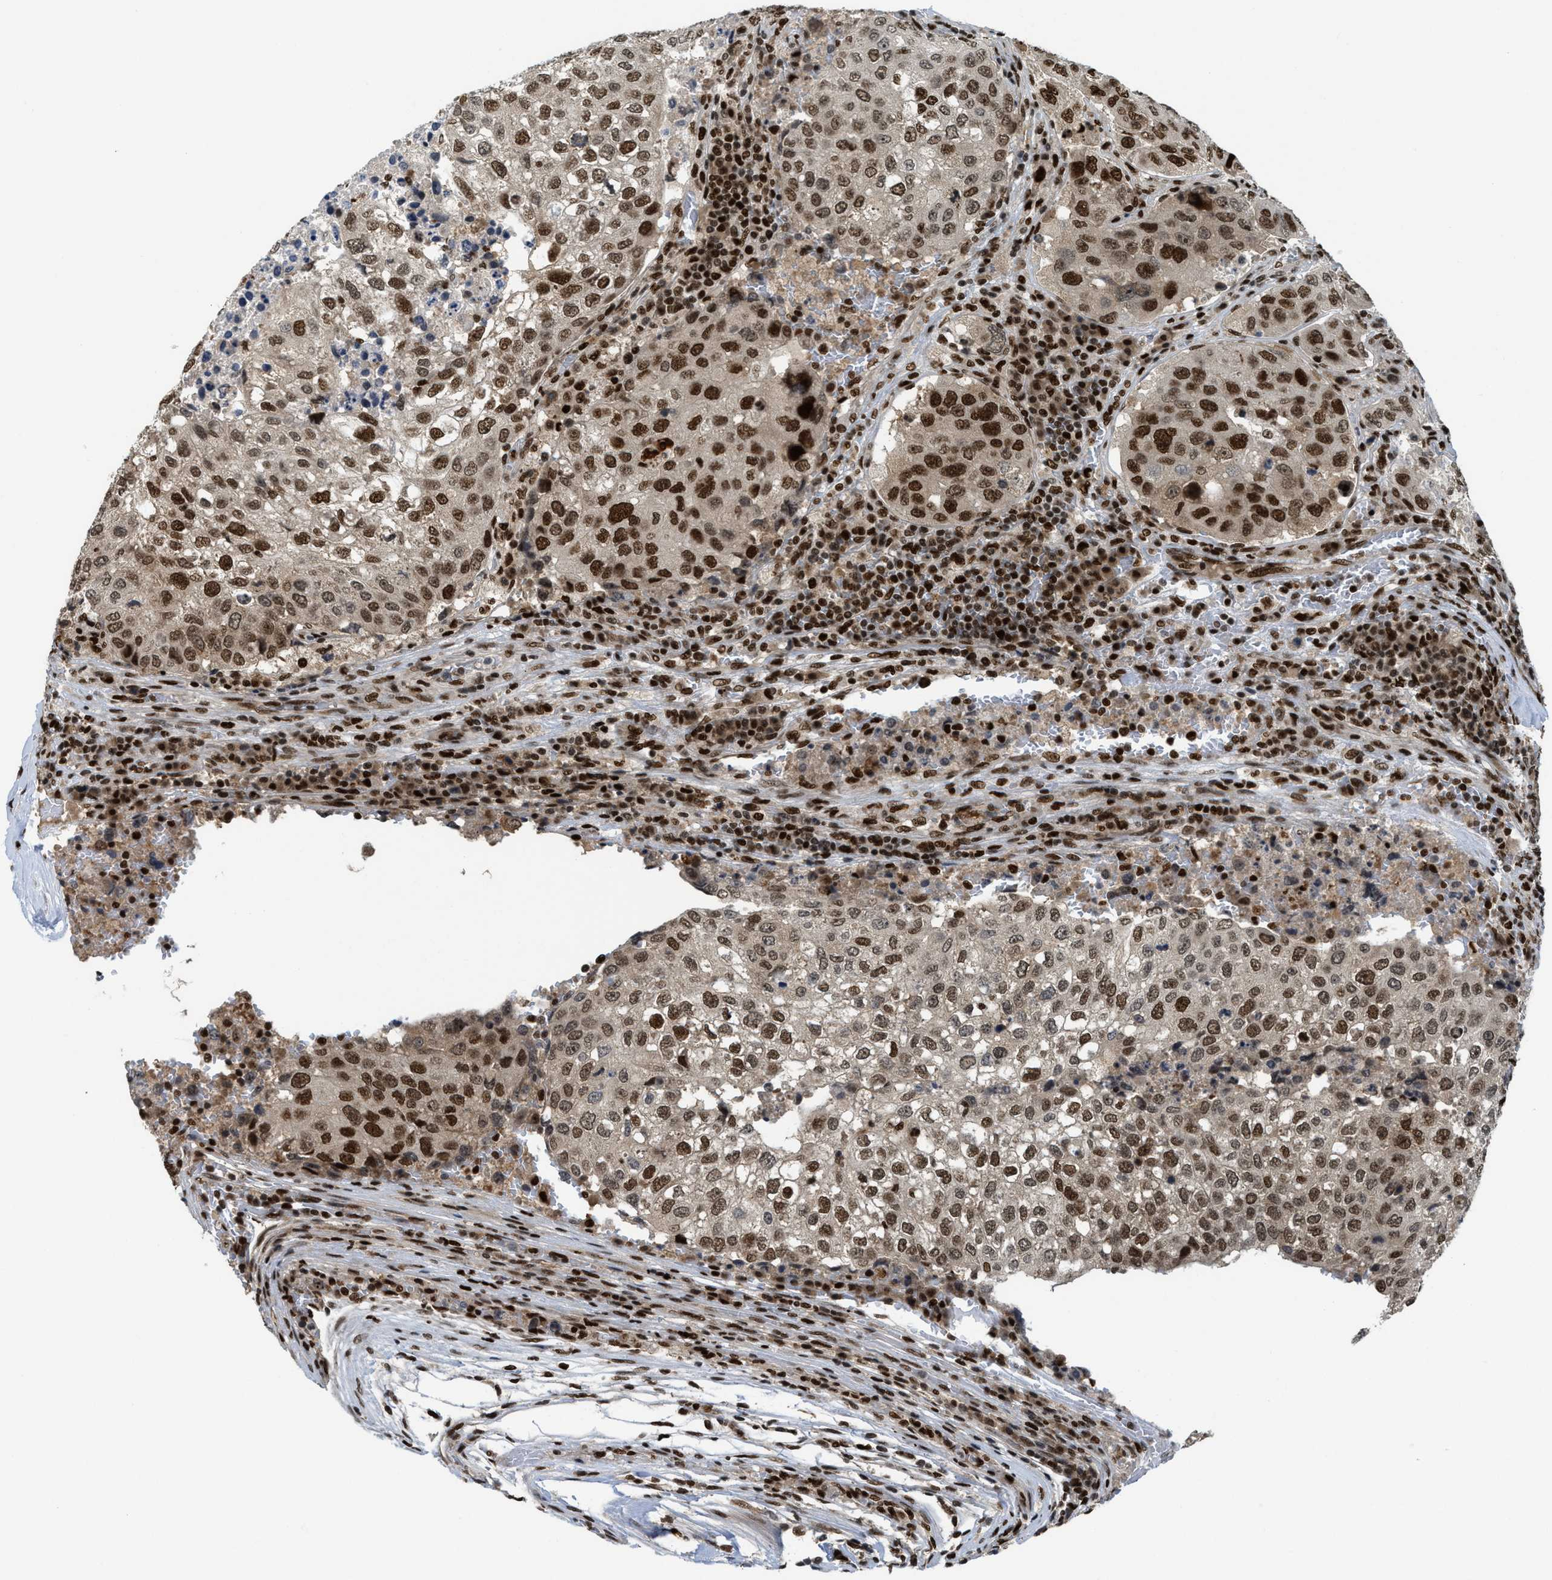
{"staining": {"intensity": "strong", "quantity": ">75%", "location": "nuclear"}, "tissue": "urothelial cancer", "cell_type": "Tumor cells", "image_type": "cancer", "snomed": [{"axis": "morphology", "description": "Urothelial carcinoma, High grade"}, {"axis": "topography", "description": "Lymph node"}, {"axis": "topography", "description": "Urinary bladder"}], "caption": "Human high-grade urothelial carcinoma stained with a protein marker reveals strong staining in tumor cells.", "gene": "RFX5", "patient": {"sex": "male", "age": 51}}